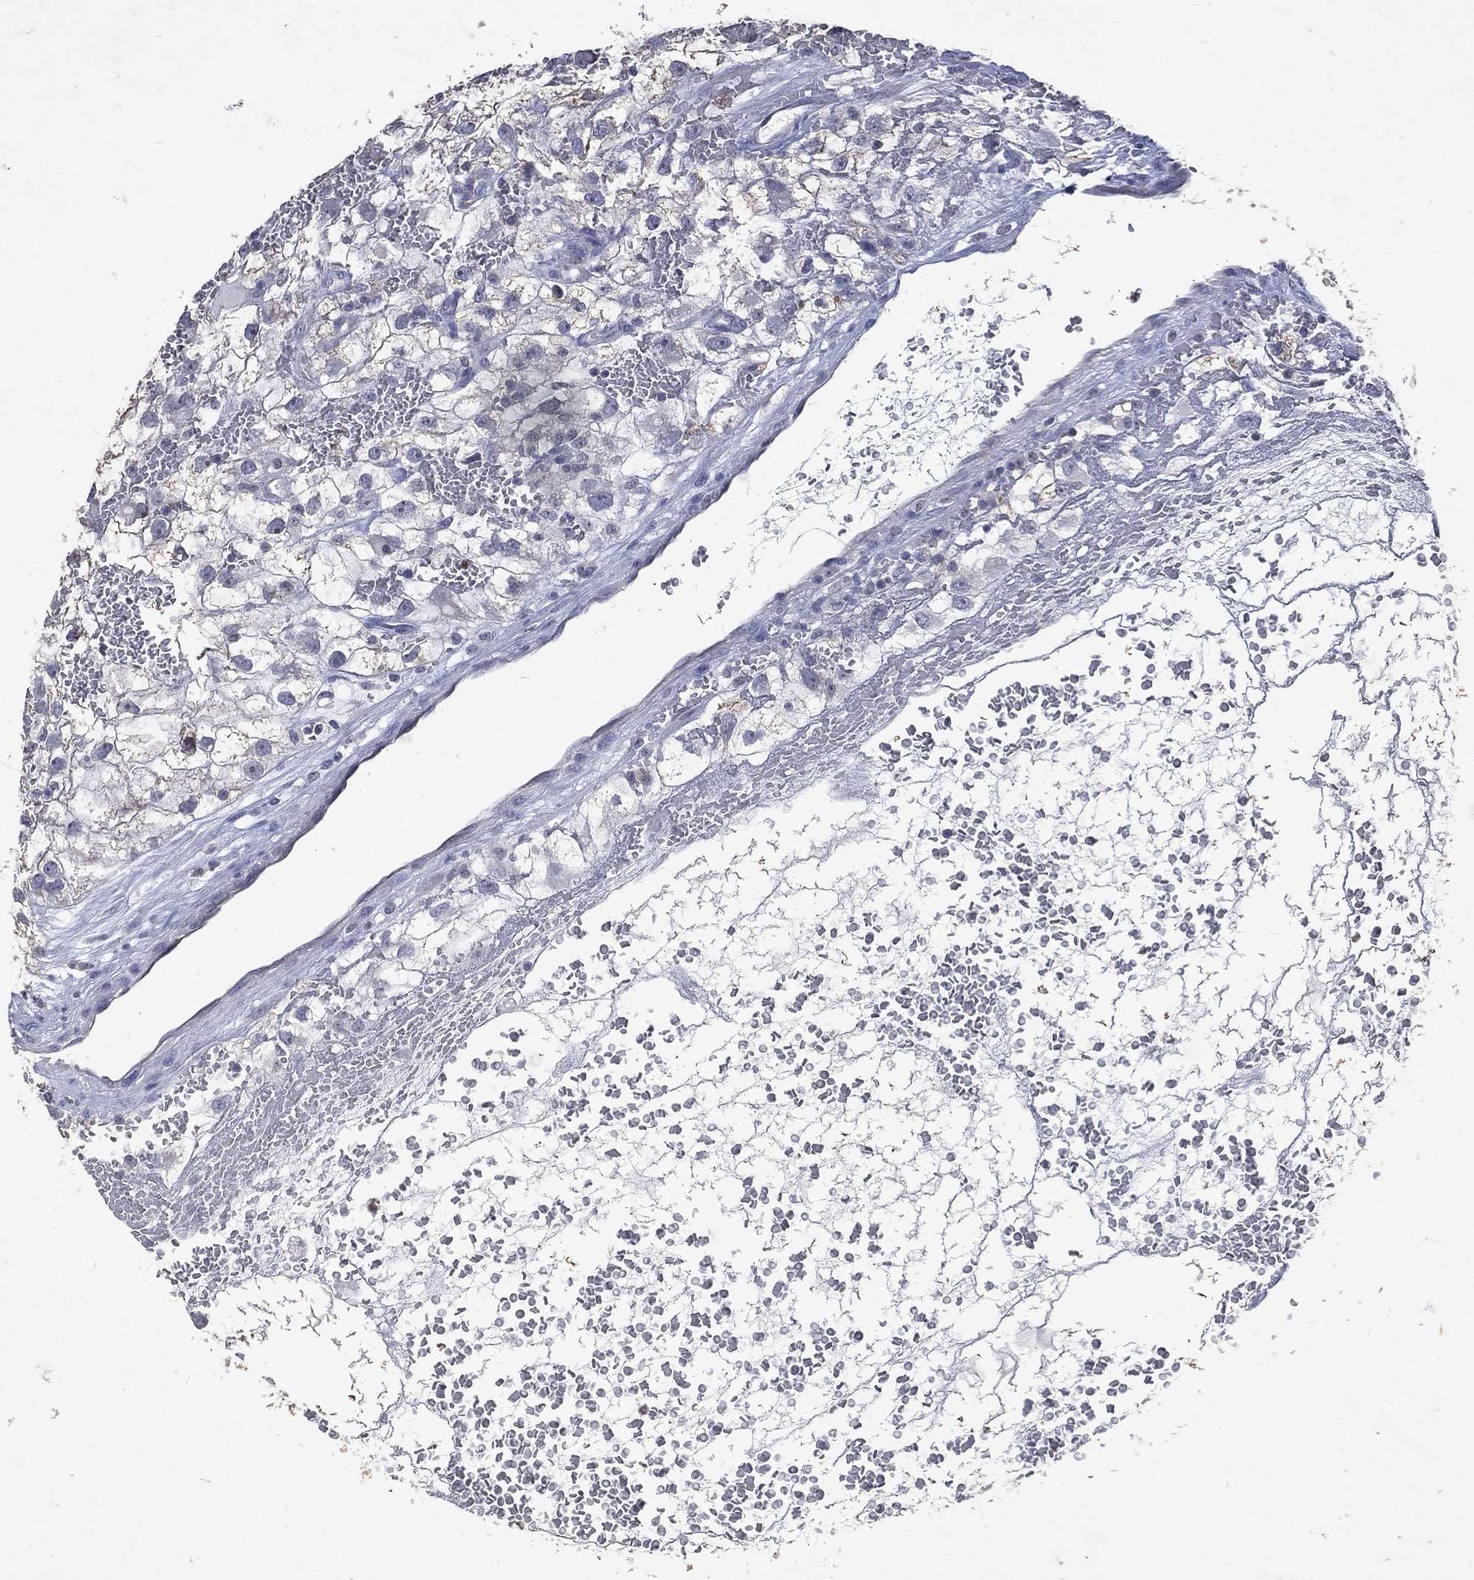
{"staining": {"intensity": "negative", "quantity": "none", "location": "none"}, "tissue": "renal cancer", "cell_type": "Tumor cells", "image_type": "cancer", "snomed": [{"axis": "morphology", "description": "Adenocarcinoma, NOS"}, {"axis": "topography", "description": "Kidney"}], "caption": "Renal adenocarcinoma was stained to show a protein in brown. There is no significant positivity in tumor cells.", "gene": "SLC34A2", "patient": {"sex": "male", "age": 59}}